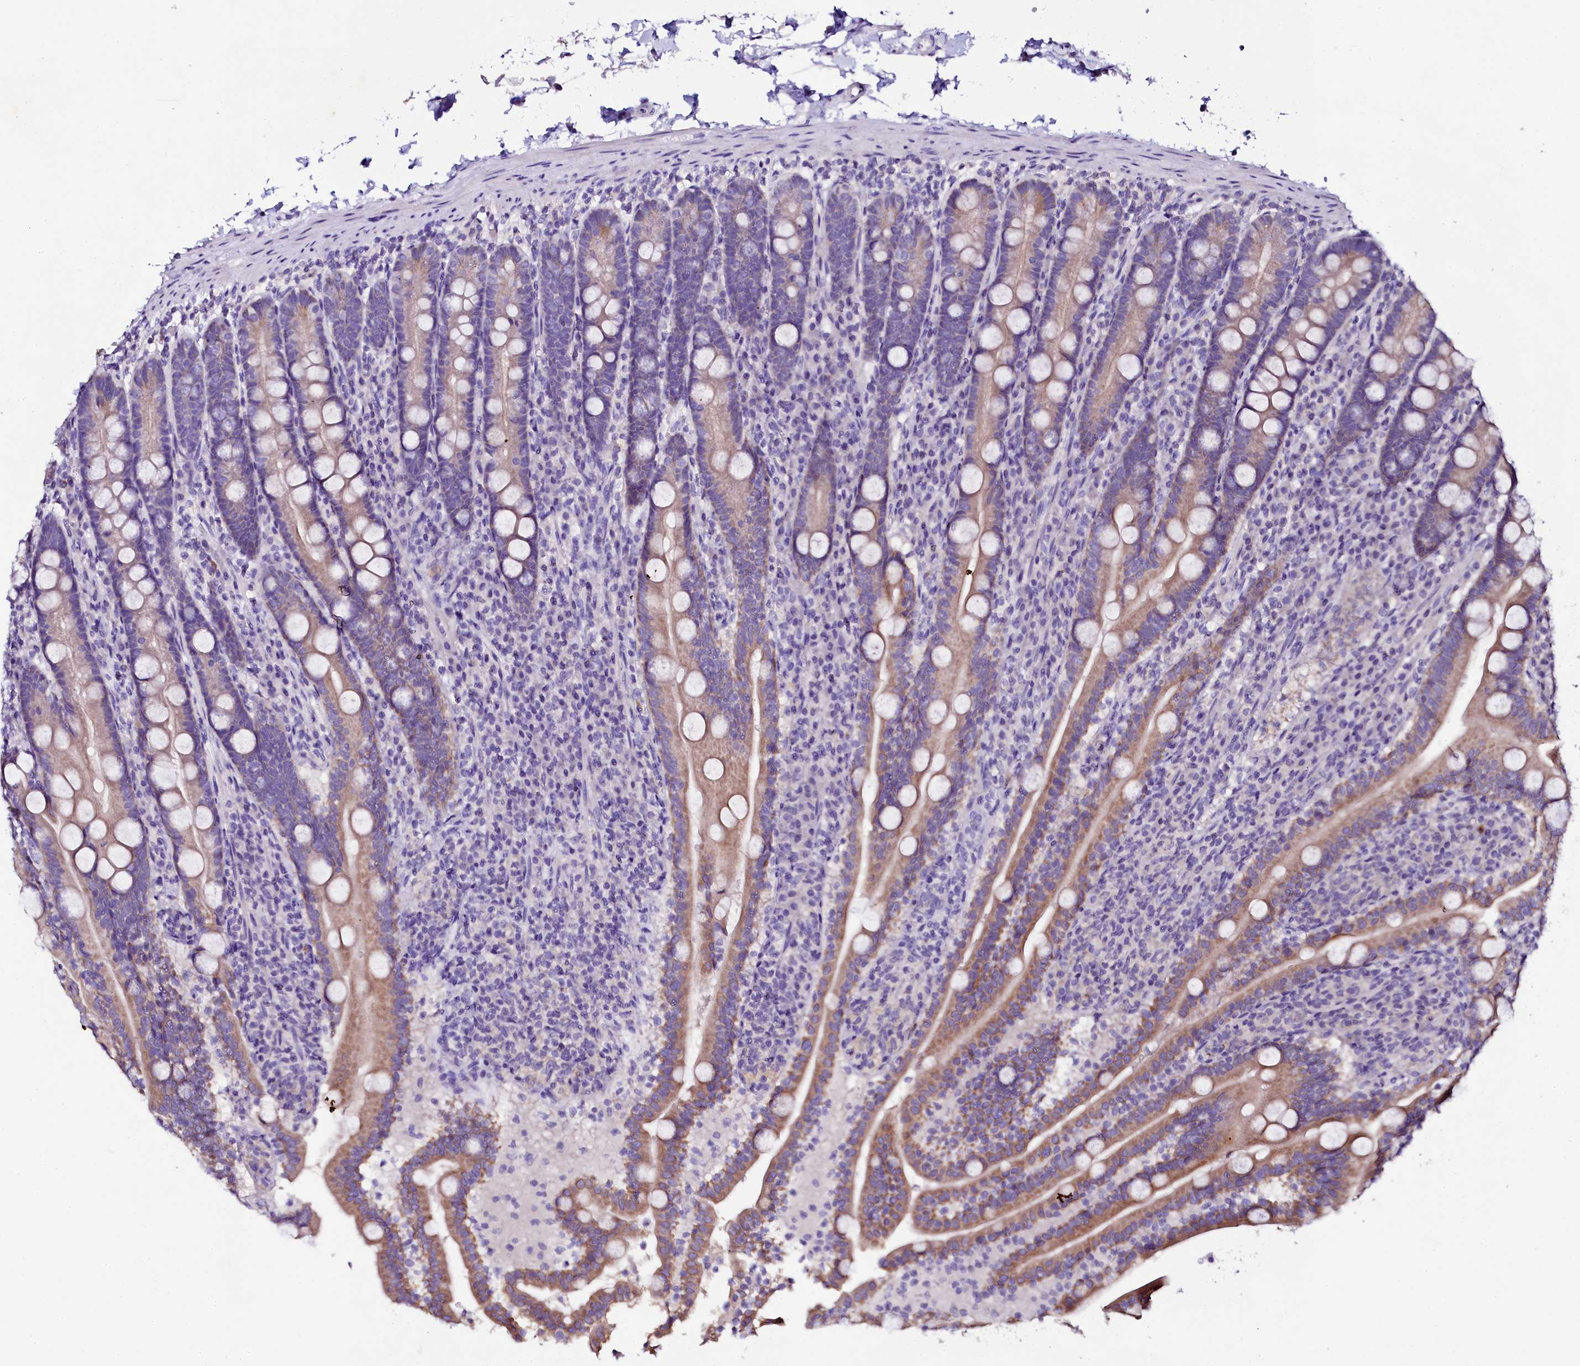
{"staining": {"intensity": "moderate", "quantity": "25%-75%", "location": "cytoplasmic/membranous"}, "tissue": "duodenum", "cell_type": "Glandular cells", "image_type": "normal", "snomed": [{"axis": "morphology", "description": "Normal tissue, NOS"}, {"axis": "topography", "description": "Duodenum"}], "caption": "Protein expression analysis of normal duodenum displays moderate cytoplasmic/membranous staining in approximately 25%-75% of glandular cells.", "gene": "NAA16", "patient": {"sex": "male", "age": 35}}